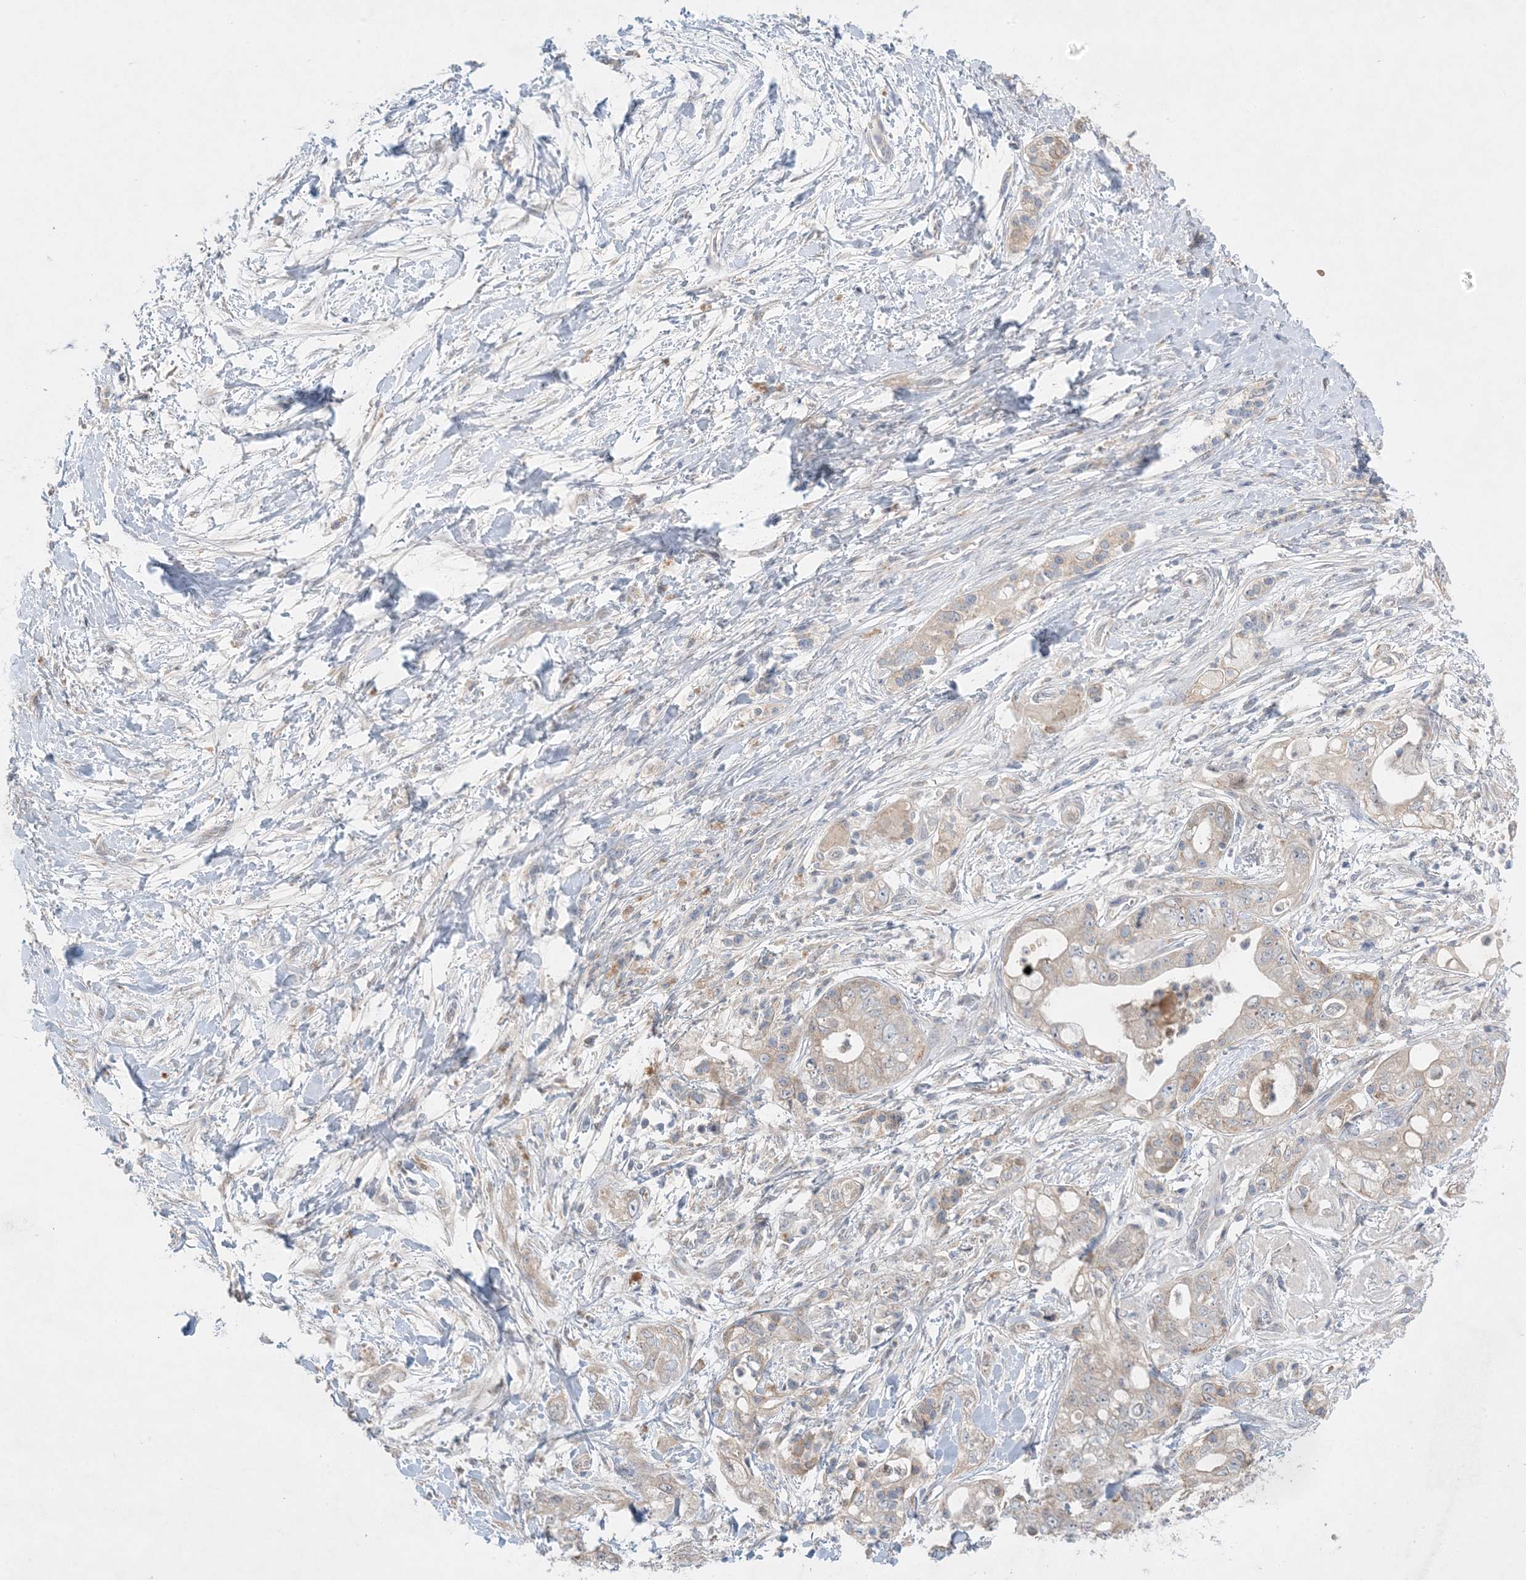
{"staining": {"intensity": "negative", "quantity": "none", "location": "none"}, "tissue": "pancreatic cancer", "cell_type": "Tumor cells", "image_type": "cancer", "snomed": [{"axis": "morphology", "description": "Adenocarcinoma, NOS"}, {"axis": "topography", "description": "Pancreas"}], "caption": "Pancreatic cancer was stained to show a protein in brown. There is no significant expression in tumor cells.", "gene": "MMGT1", "patient": {"sex": "male", "age": 70}}